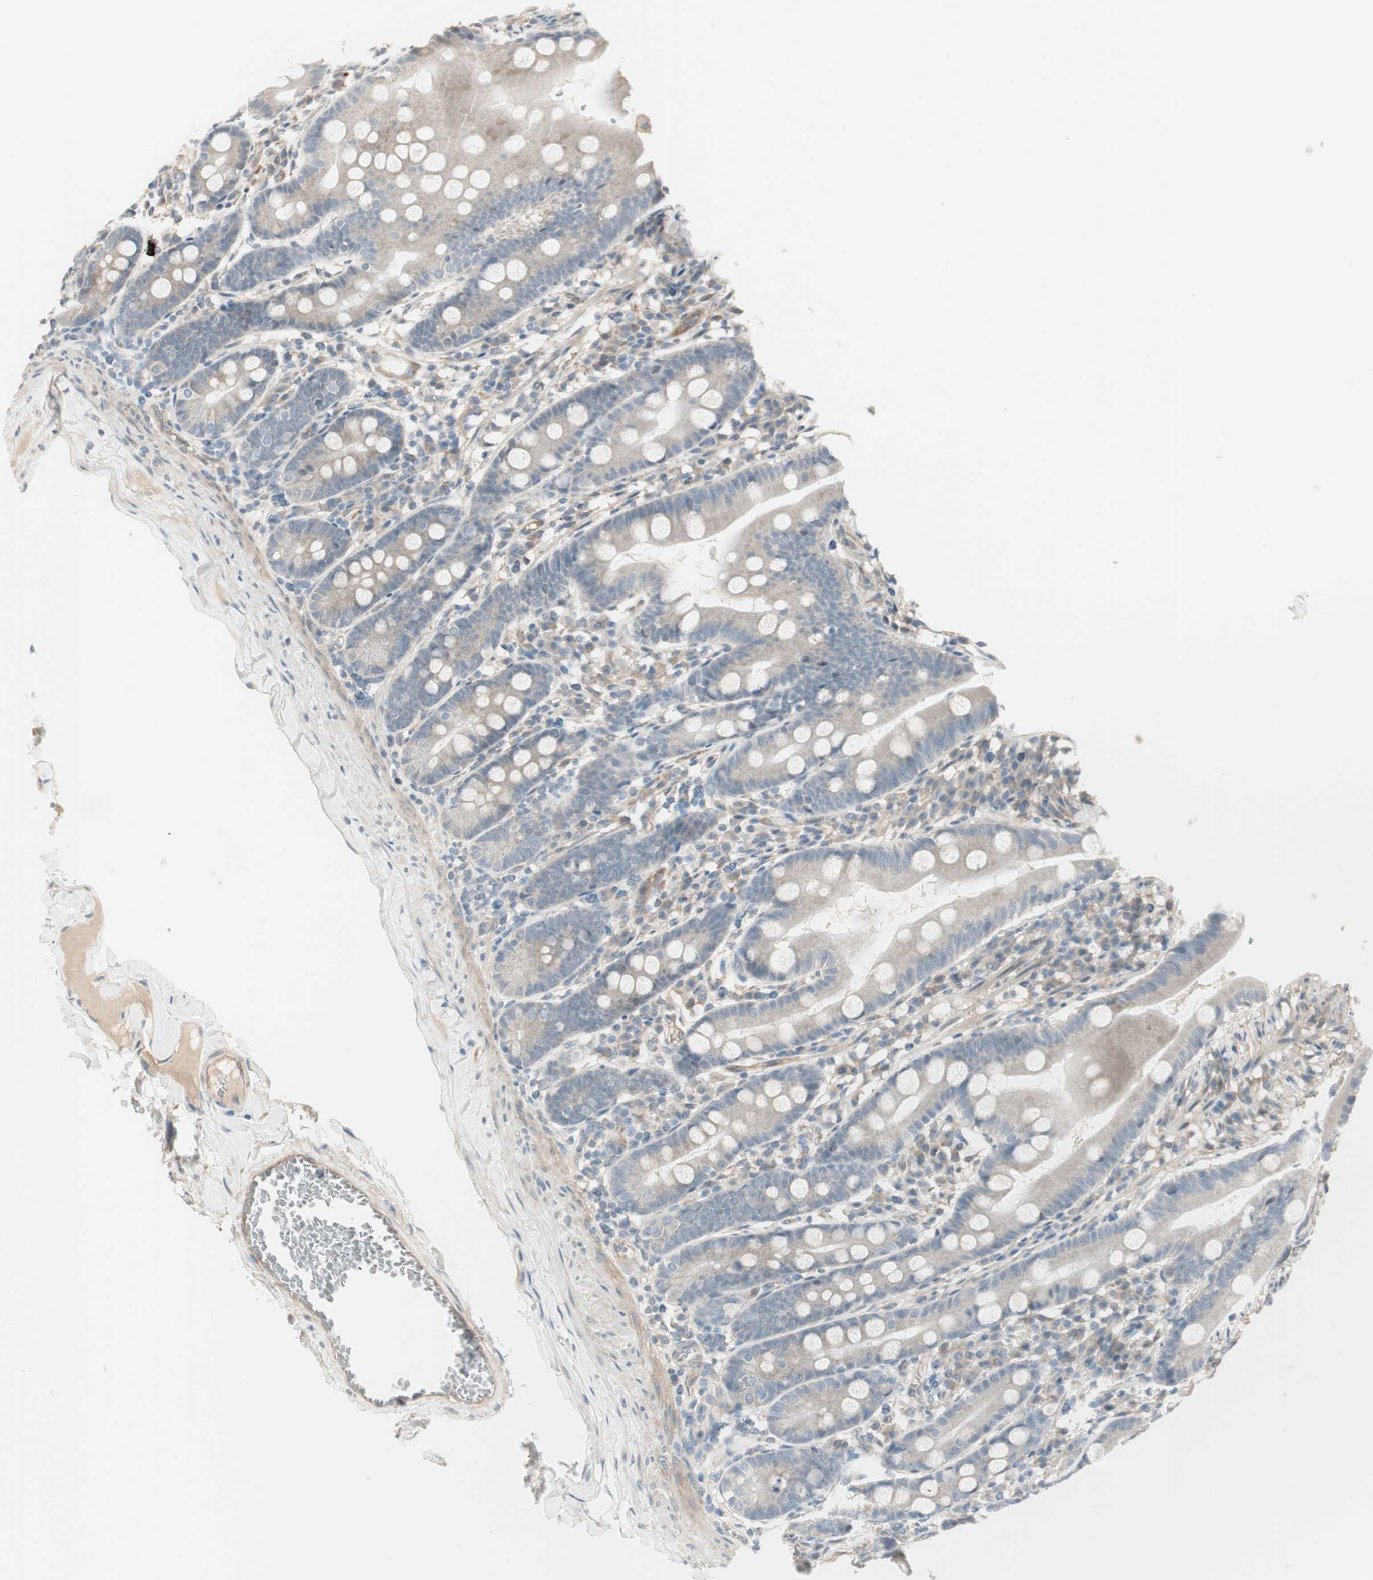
{"staining": {"intensity": "weak", "quantity": "25%-75%", "location": "cytoplasmic/membranous"}, "tissue": "duodenum", "cell_type": "Glandular cells", "image_type": "normal", "snomed": [{"axis": "morphology", "description": "Normal tissue, NOS"}, {"axis": "topography", "description": "Duodenum"}], "caption": "Brown immunohistochemical staining in benign duodenum demonstrates weak cytoplasmic/membranous positivity in about 25%-75% of glandular cells.", "gene": "STON1", "patient": {"sex": "male", "age": 50}}